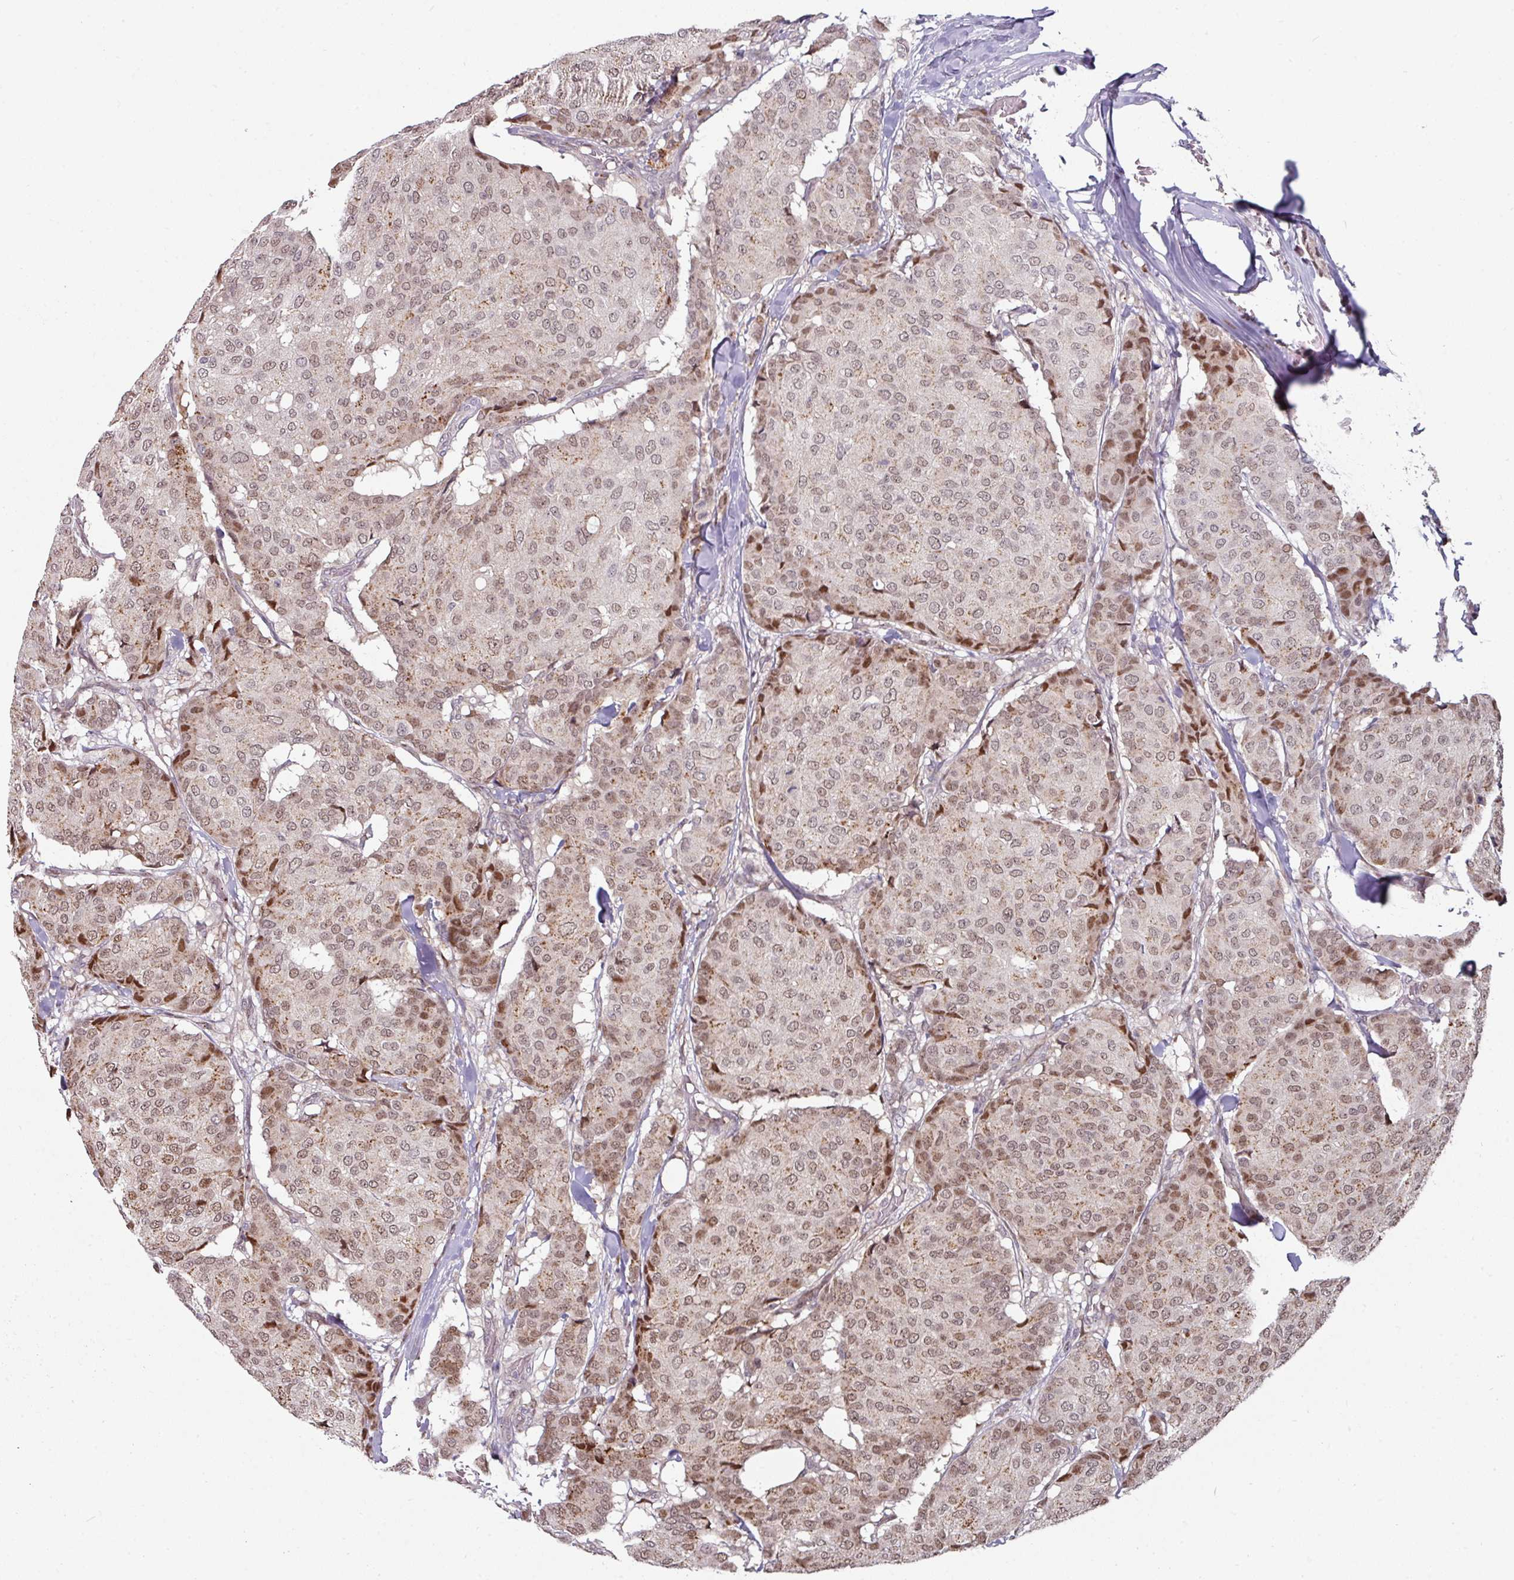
{"staining": {"intensity": "moderate", "quantity": ">75%", "location": "nuclear"}, "tissue": "breast cancer", "cell_type": "Tumor cells", "image_type": "cancer", "snomed": [{"axis": "morphology", "description": "Duct carcinoma"}, {"axis": "topography", "description": "Breast"}], "caption": "Moderate nuclear expression for a protein is appreciated in approximately >75% of tumor cells of invasive ductal carcinoma (breast) using immunohistochemistry (IHC).", "gene": "SWSAP1", "patient": {"sex": "female", "age": 75}}